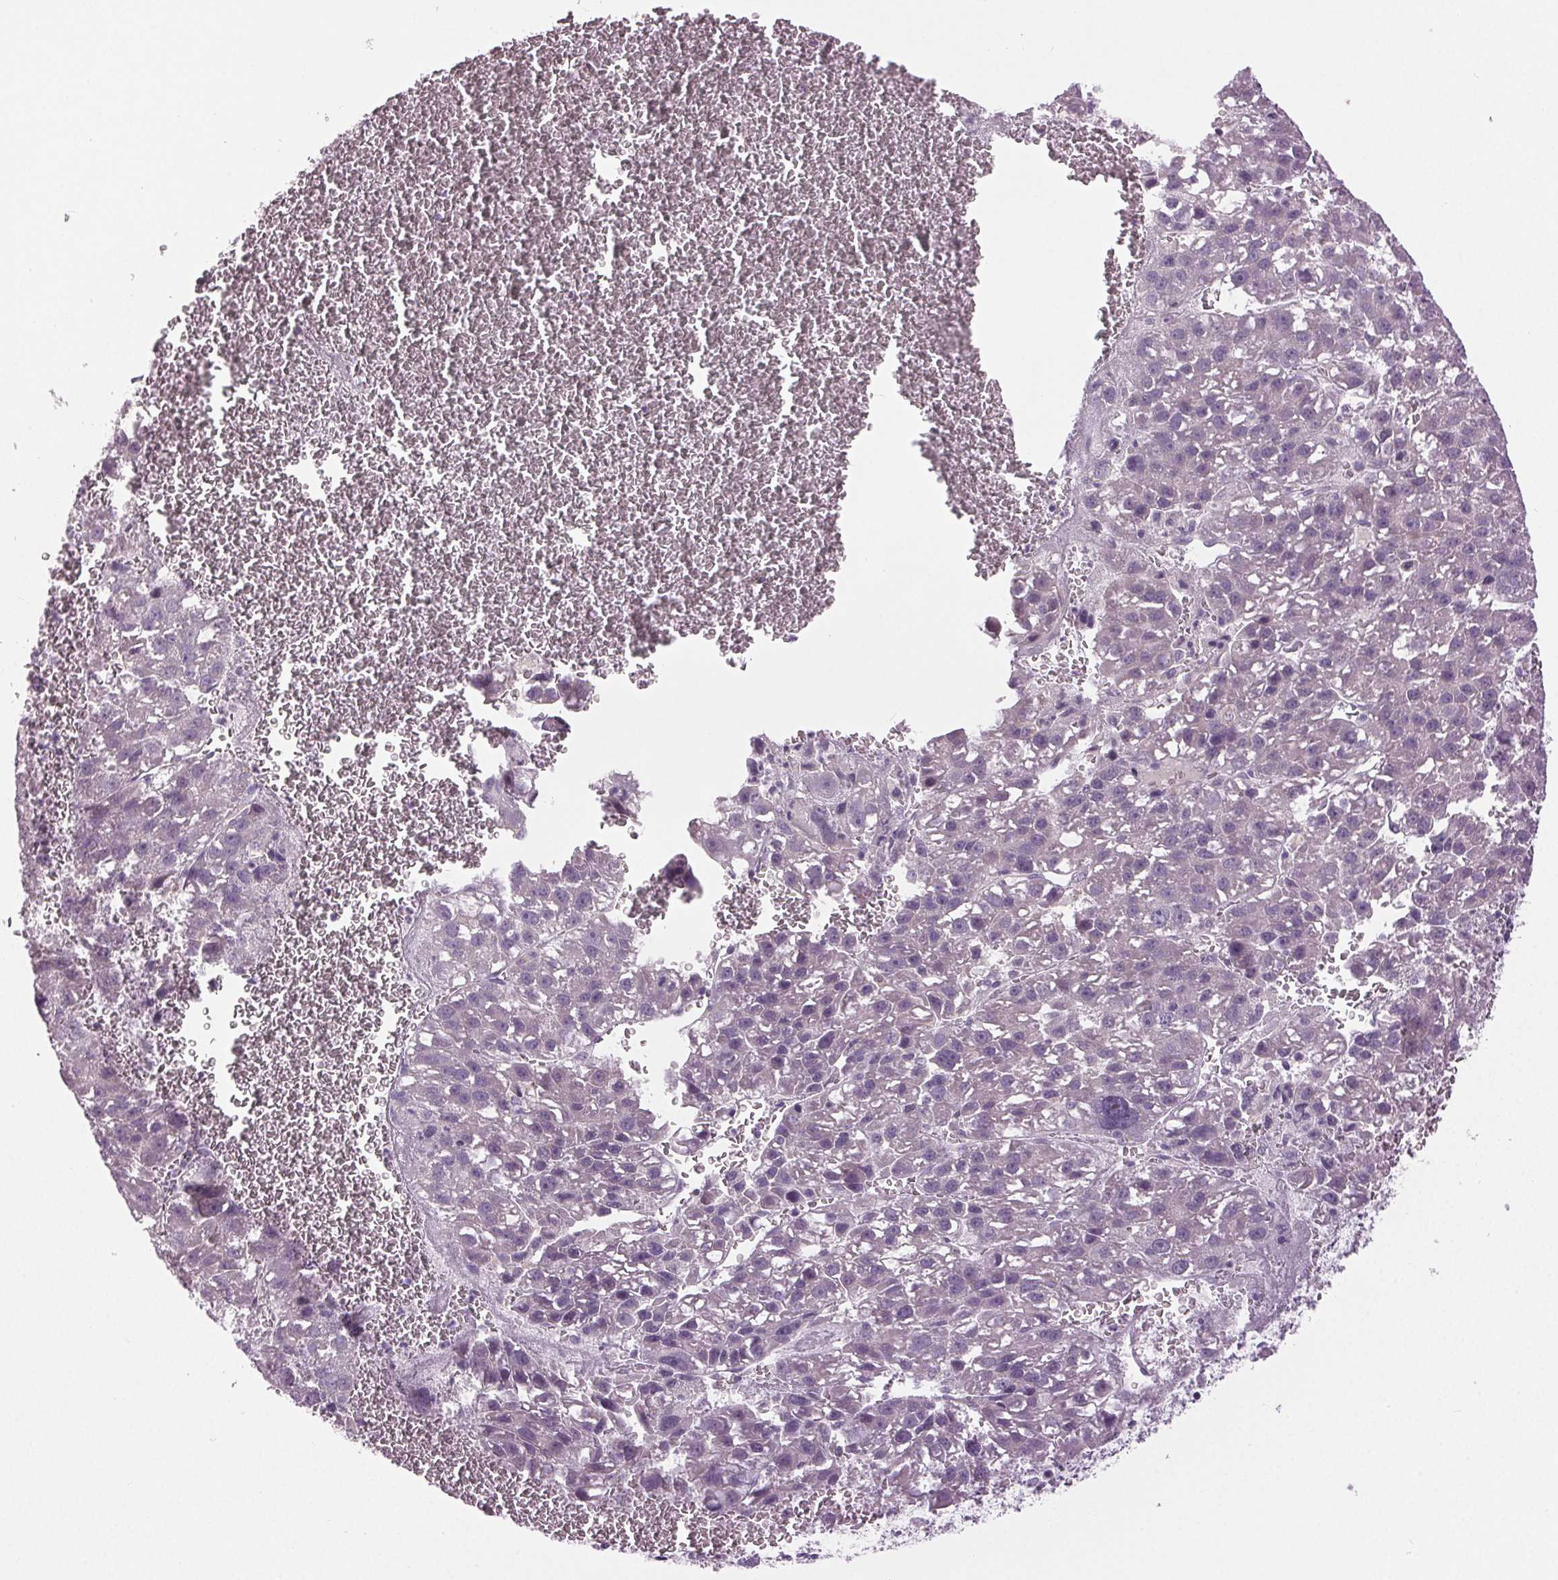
{"staining": {"intensity": "negative", "quantity": "none", "location": "none"}, "tissue": "liver cancer", "cell_type": "Tumor cells", "image_type": "cancer", "snomed": [{"axis": "morphology", "description": "Carcinoma, Hepatocellular, NOS"}, {"axis": "topography", "description": "Liver"}], "caption": "Immunohistochemistry photomicrograph of liver cancer stained for a protein (brown), which shows no staining in tumor cells.", "gene": "DNAH12", "patient": {"sex": "female", "age": 70}}